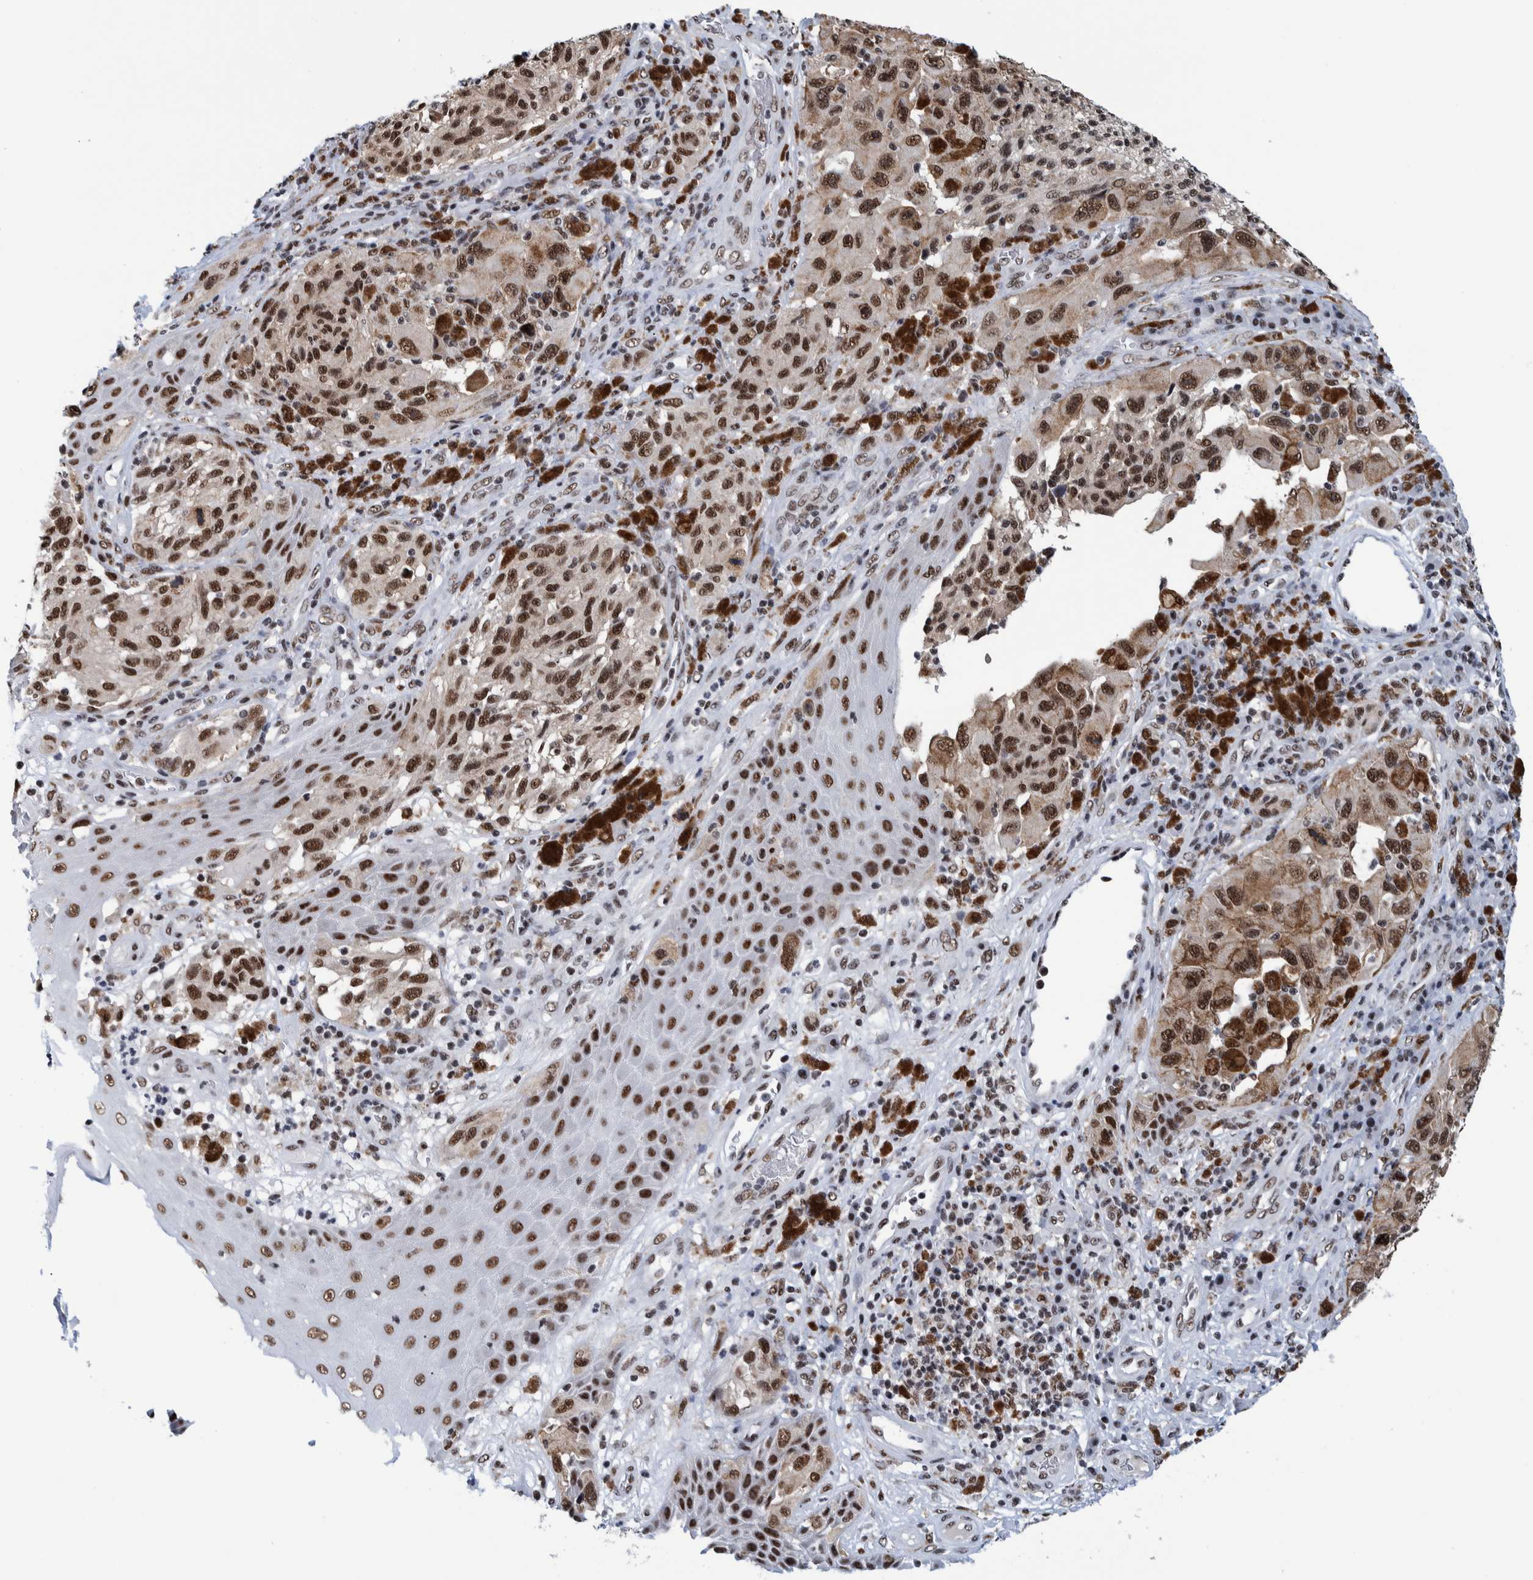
{"staining": {"intensity": "moderate", "quantity": ">75%", "location": "cytoplasmic/membranous,nuclear"}, "tissue": "melanoma", "cell_type": "Tumor cells", "image_type": "cancer", "snomed": [{"axis": "morphology", "description": "Malignant melanoma, NOS"}, {"axis": "topography", "description": "Skin"}], "caption": "Moderate cytoplasmic/membranous and nuclear staining is seen in about >75% of tumor cells in malignant melanoma.", "gene": "EFTUD2", "patient": {"sex": "female", "age": 73}}